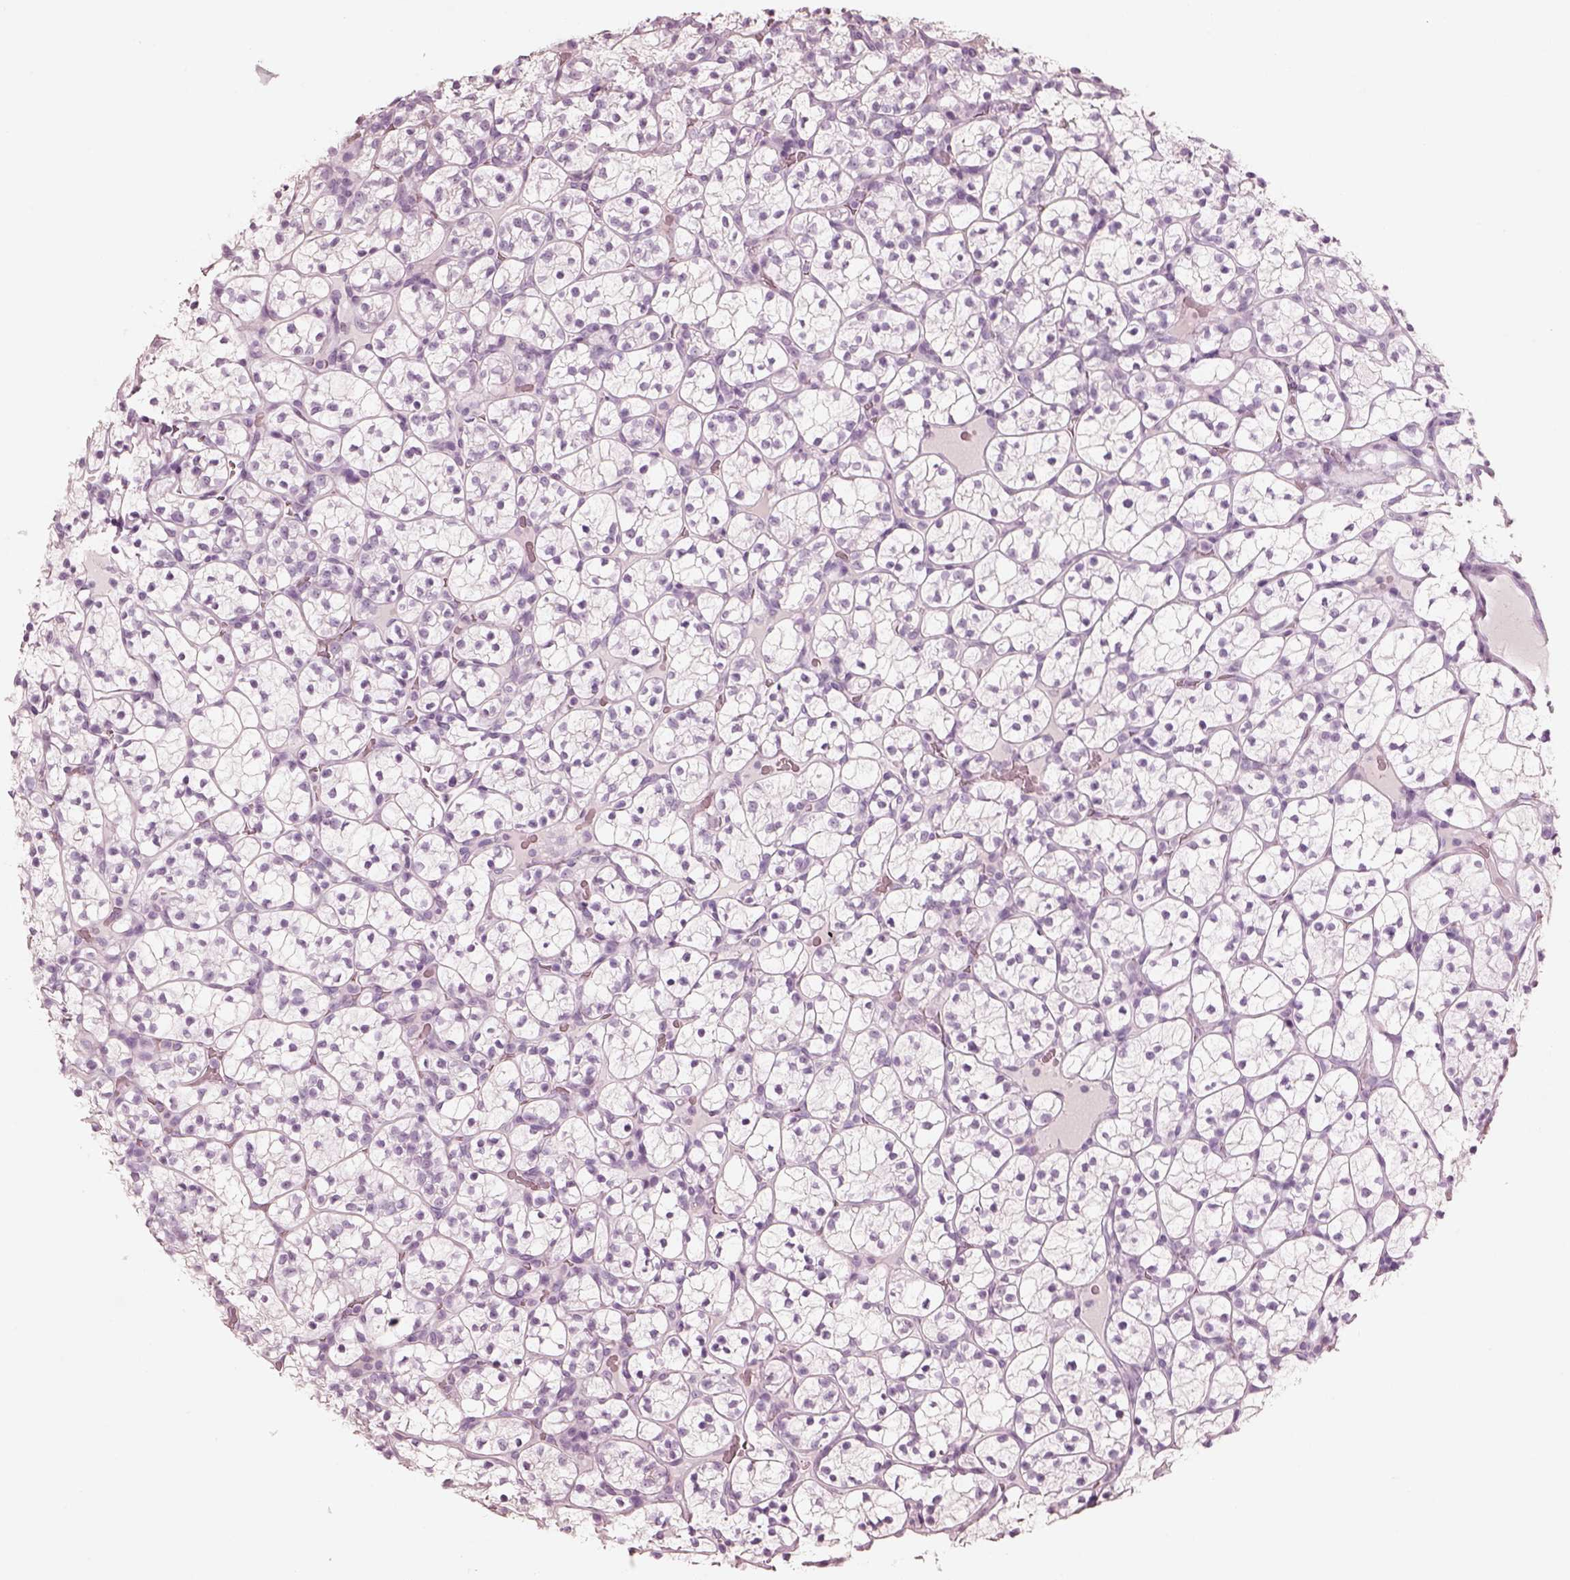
{"staining": {"intensity": "negative", "quantity": "none", "location": "none"}, "tissue": "renal cancer", "cell_type": "Tumor cells", "image_type": "cancer", "snomed": [{"axis": "morphology", "description": "Adenocarcinoma, NOS"}, {"axis": "topography", "description": "Kidney"}], "caption": "An immunohistochemistry micrograph of renal cancer (adenocarcinoma) is shown. There is no staining in tumor cells of renal cancer (adenocarcinoma). (DAB IHC, high magnification).", "gene": "PON3", "patient": {"sex": "female", "age": 89}}